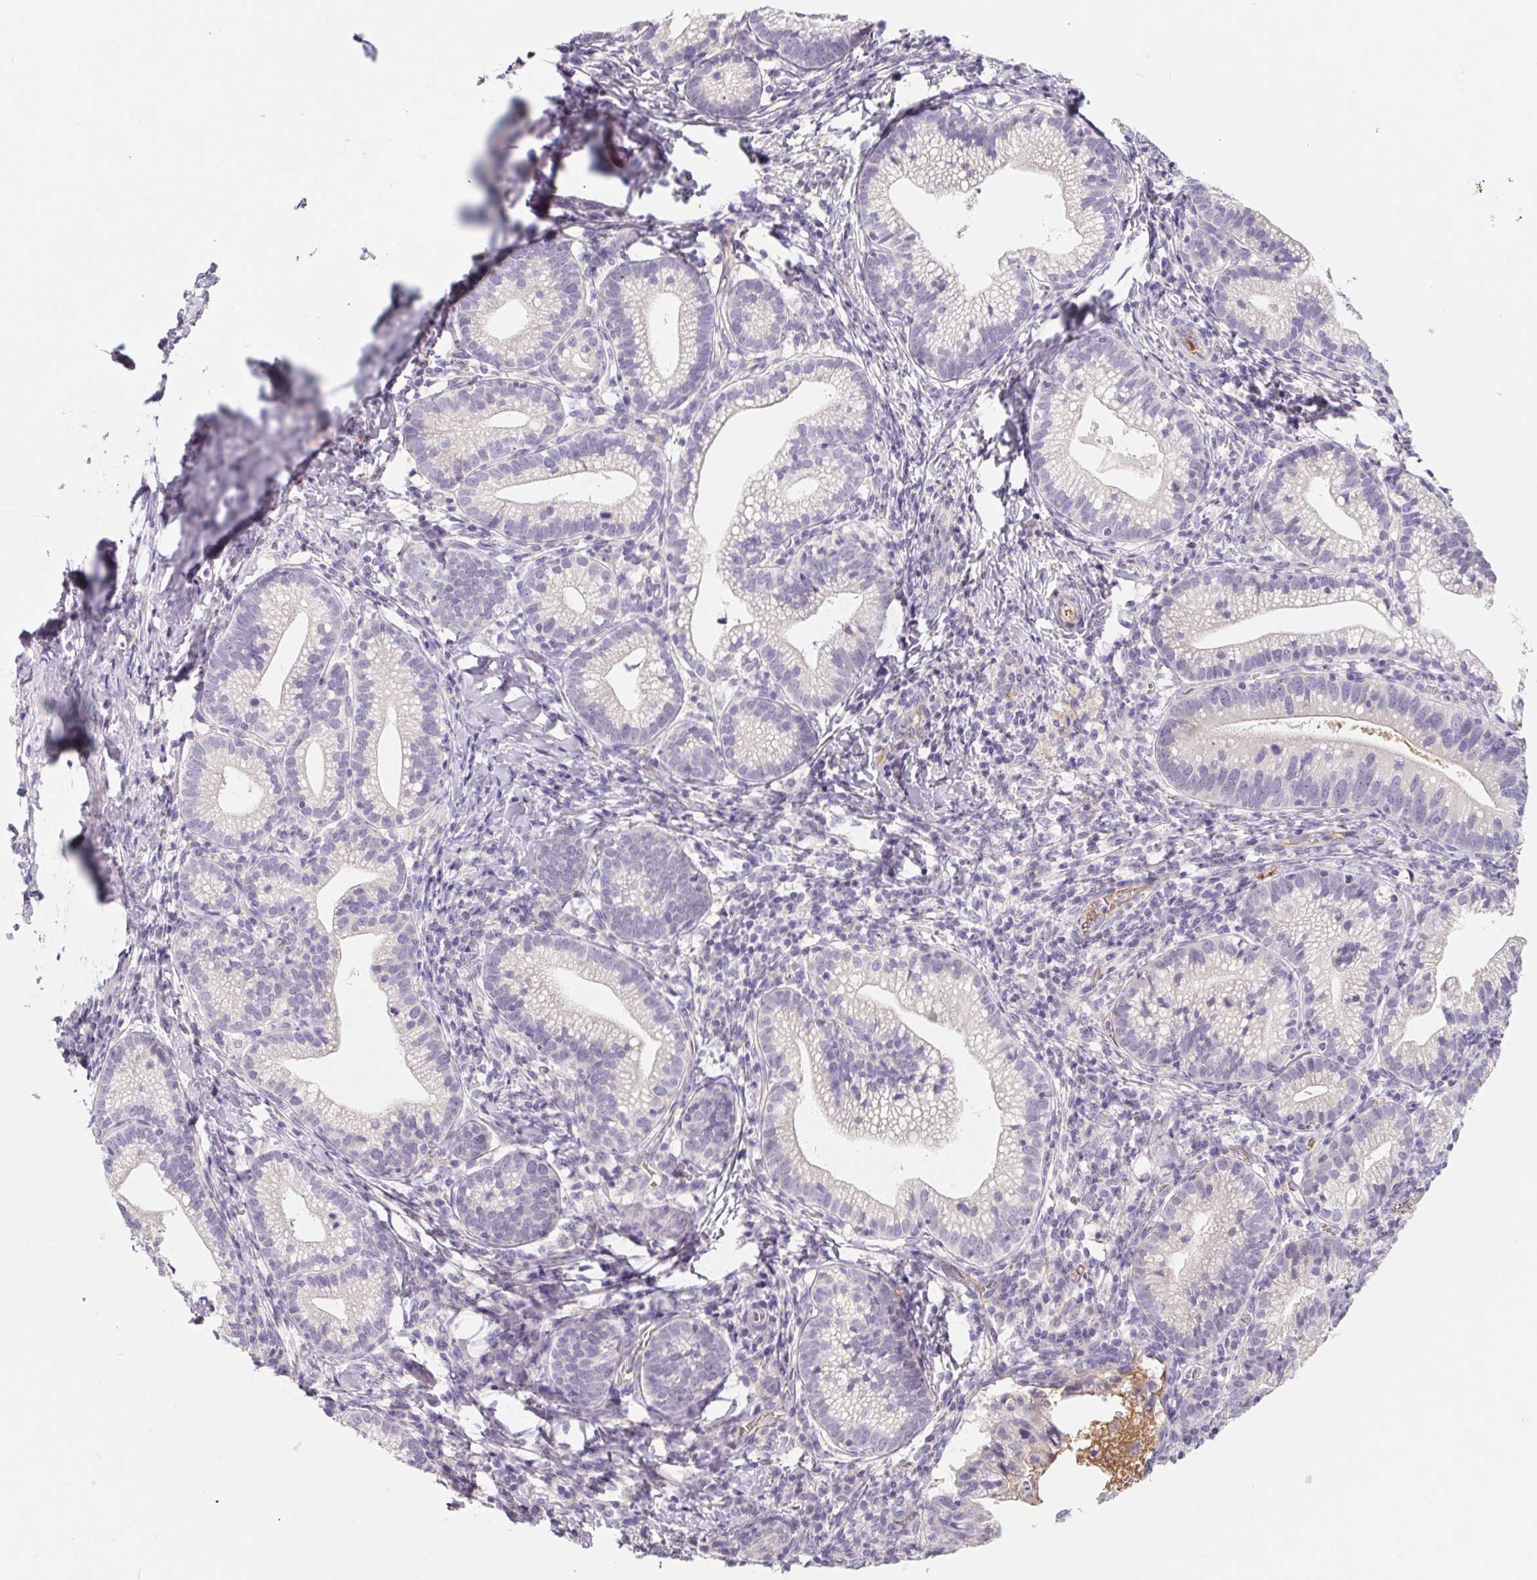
{"staining": {"intensity": "negative", "quantity": "none", "location": "none"}, "tissue": "cervical cancer", "cell_type": "Tumor cells", "image_type": "cancer", "snomed": [{"axis": "morphology", "description": "Normal tissue, NOS"}, {"axis": "morphology", "description": "Adenocarcinoma, NOS"}, {"axis": "topography", "description": "Cervix"}], "caption": "This image is of cervical cancer stained with IHC to label a protein in brown with the nuclei are counter-stained blue. There is no expression in tumor cells.", "gene": "LPA", "patient": {"sex": "female", "age": 44}}